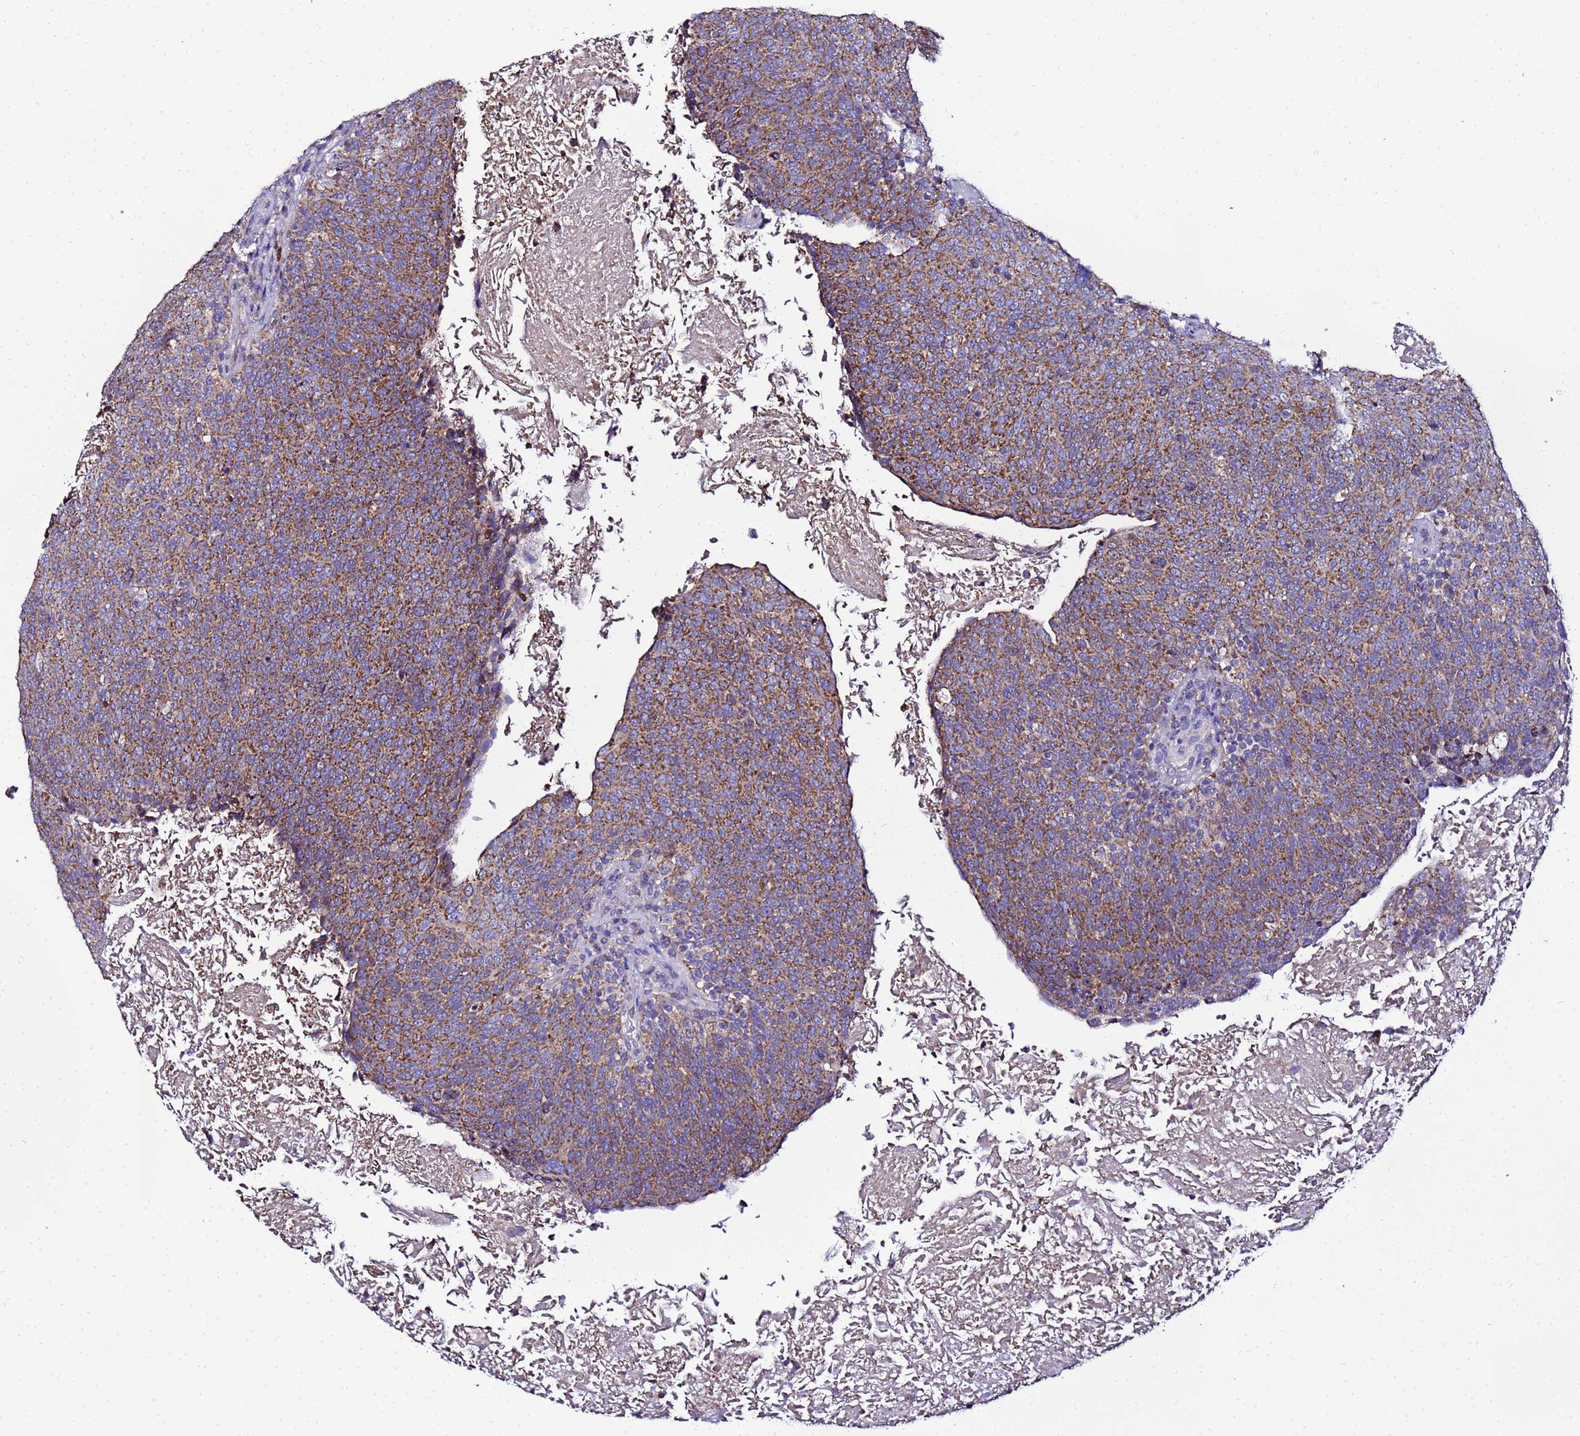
{"staining": {"intensity": "strong", "quantity": ">75%", "location": "cytoplasmic/membranous"}, "tissue": "head and neck cancer", "cell_type": "Tumor cells", "image_type": "cancer", "snomed": [{"axis": "morphology", "description": "Squamous cell carcinoma, NOS"}, {"axis": "morphology", "description": "Squamous cell carcinoma, metastatic, NOS"}, {"axis": "topography", "description": "Lymph node"}, {"axis": "topography", "description": "Head-Neck"}], "caption": "Immunohistochemical staining of head and neck cancer (metastatic squamous cell carcinoma) shows high levels of strong cytoplasmic/membranous protein staining in approximately >75% of tumor cells.", "gene": "HIGD2A", "patient": {"sex": "male", "age": 62}}